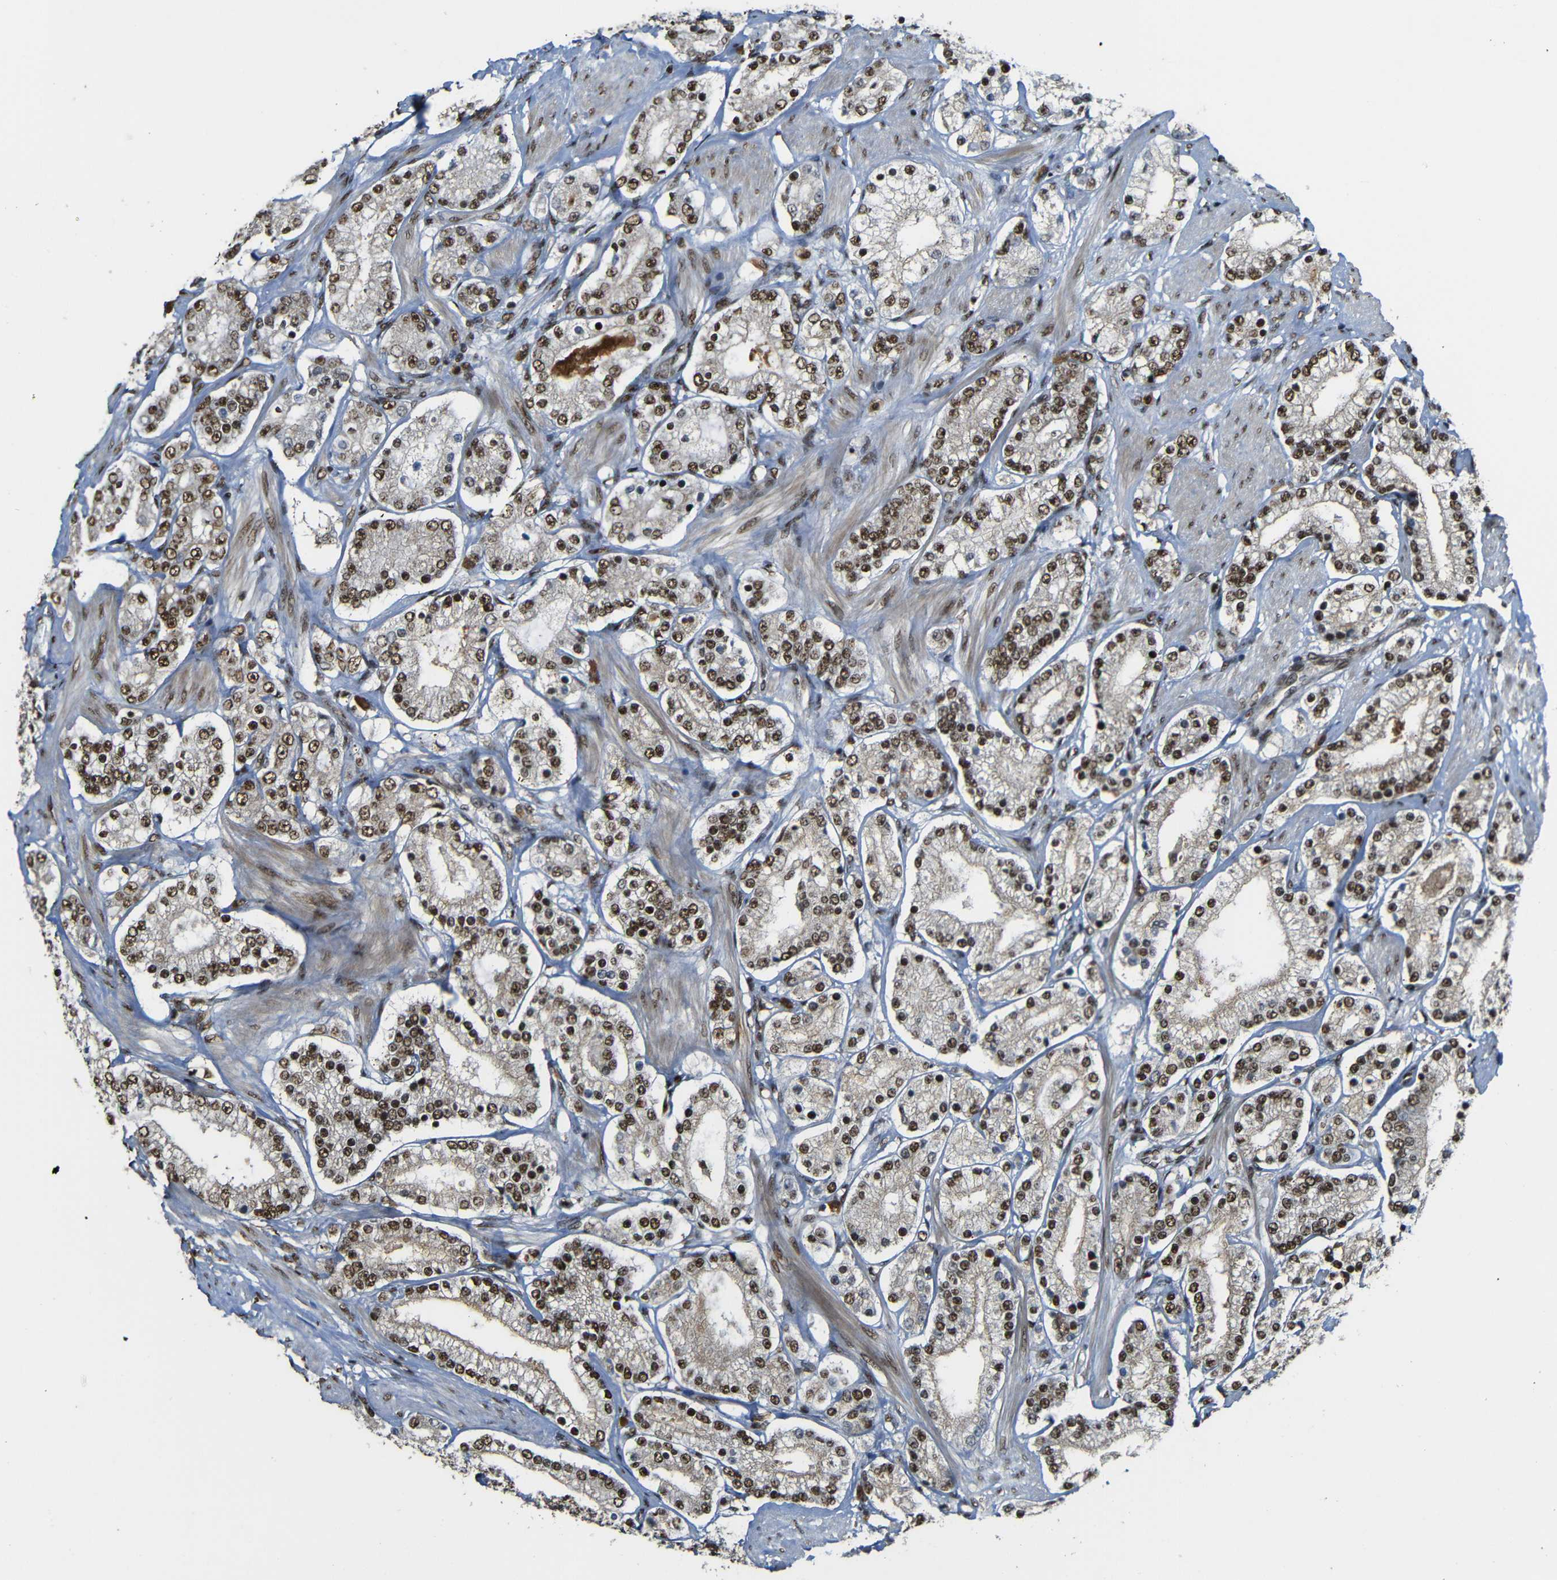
{"staining": {"intensity": "moderate", "quantity": ">75%", "location": "cytoplasmic/membranous,nuclear"}, "tissue": "prostate cancer", "cell_type": "Tumor cells", "image_type": "cancer", "snomed": [{"axis": "morphology", "description": "Adenocarcinoma, Low grade"}, {"axis": "topography", "description": "Prostate"}], "caption": "DAB immunohistochemical staining of human low-grade adenocarcinoma (prostate) exhibits moderate cytoplasmic/membranous and nuclear protein staining in about >75% of tumor cells.", "gene": "TCF7L2", "patient": {"sex": "male", "age": 63}}